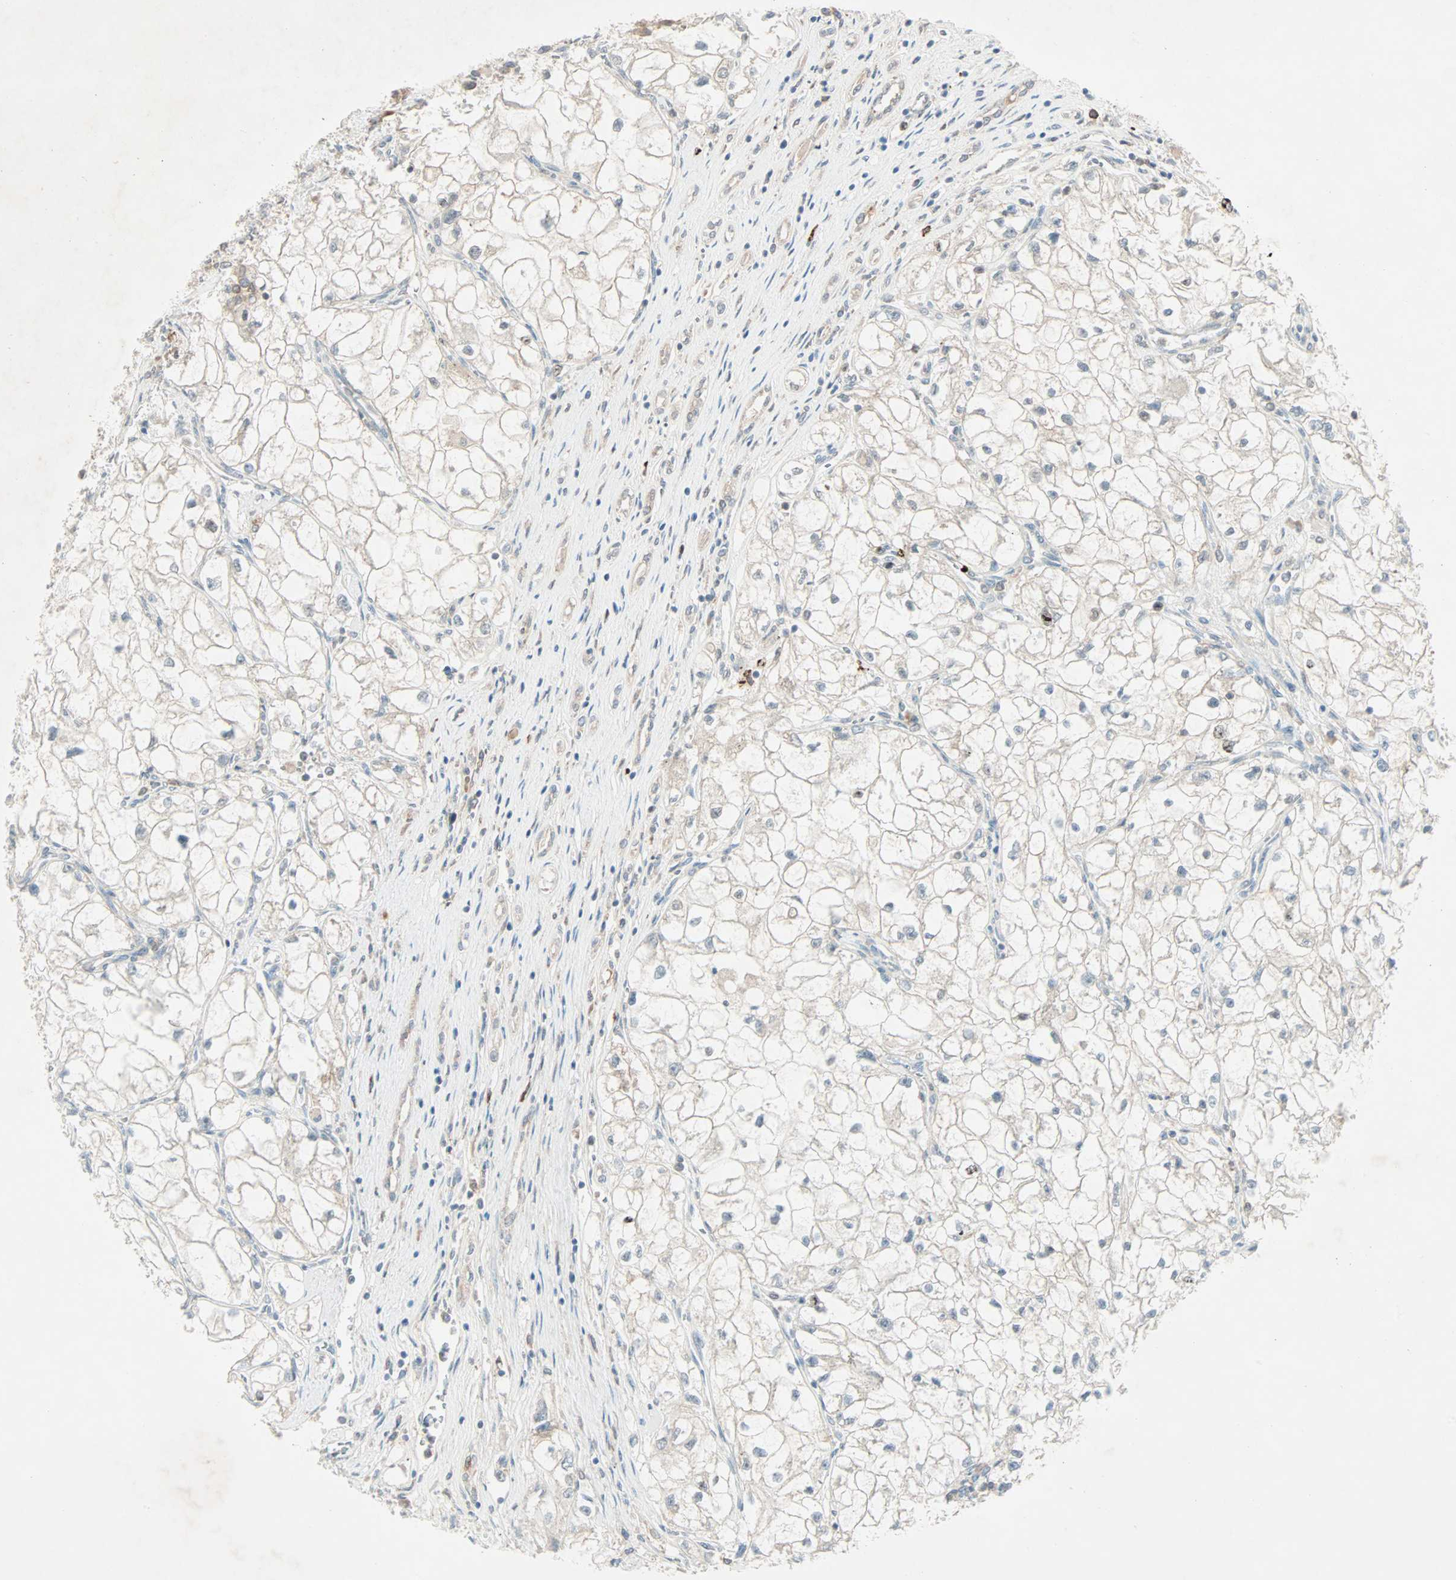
{"staining": {"intensity": "weak", "quantity": "25%-75%", "location": "cytoplasmic/membranous"}, "tissue": "renal cancer", "cell_type": "Tumor cells", "image_type": "cancer", "snomed": [{"axis": "morphology", "description": "Adenocarcinoma, NOS"}, {"axis": "topography", "description": "Kidney"}], "caption": "Adenocarcinoma (renal) was stained to show a protein in brown. There is low levels of weak cytoplasmic/membranous positivity in approximately 25%-75% of tumor cells.", "gene": "SMIM8", "patient": {"sex": "female", "age": 70}}